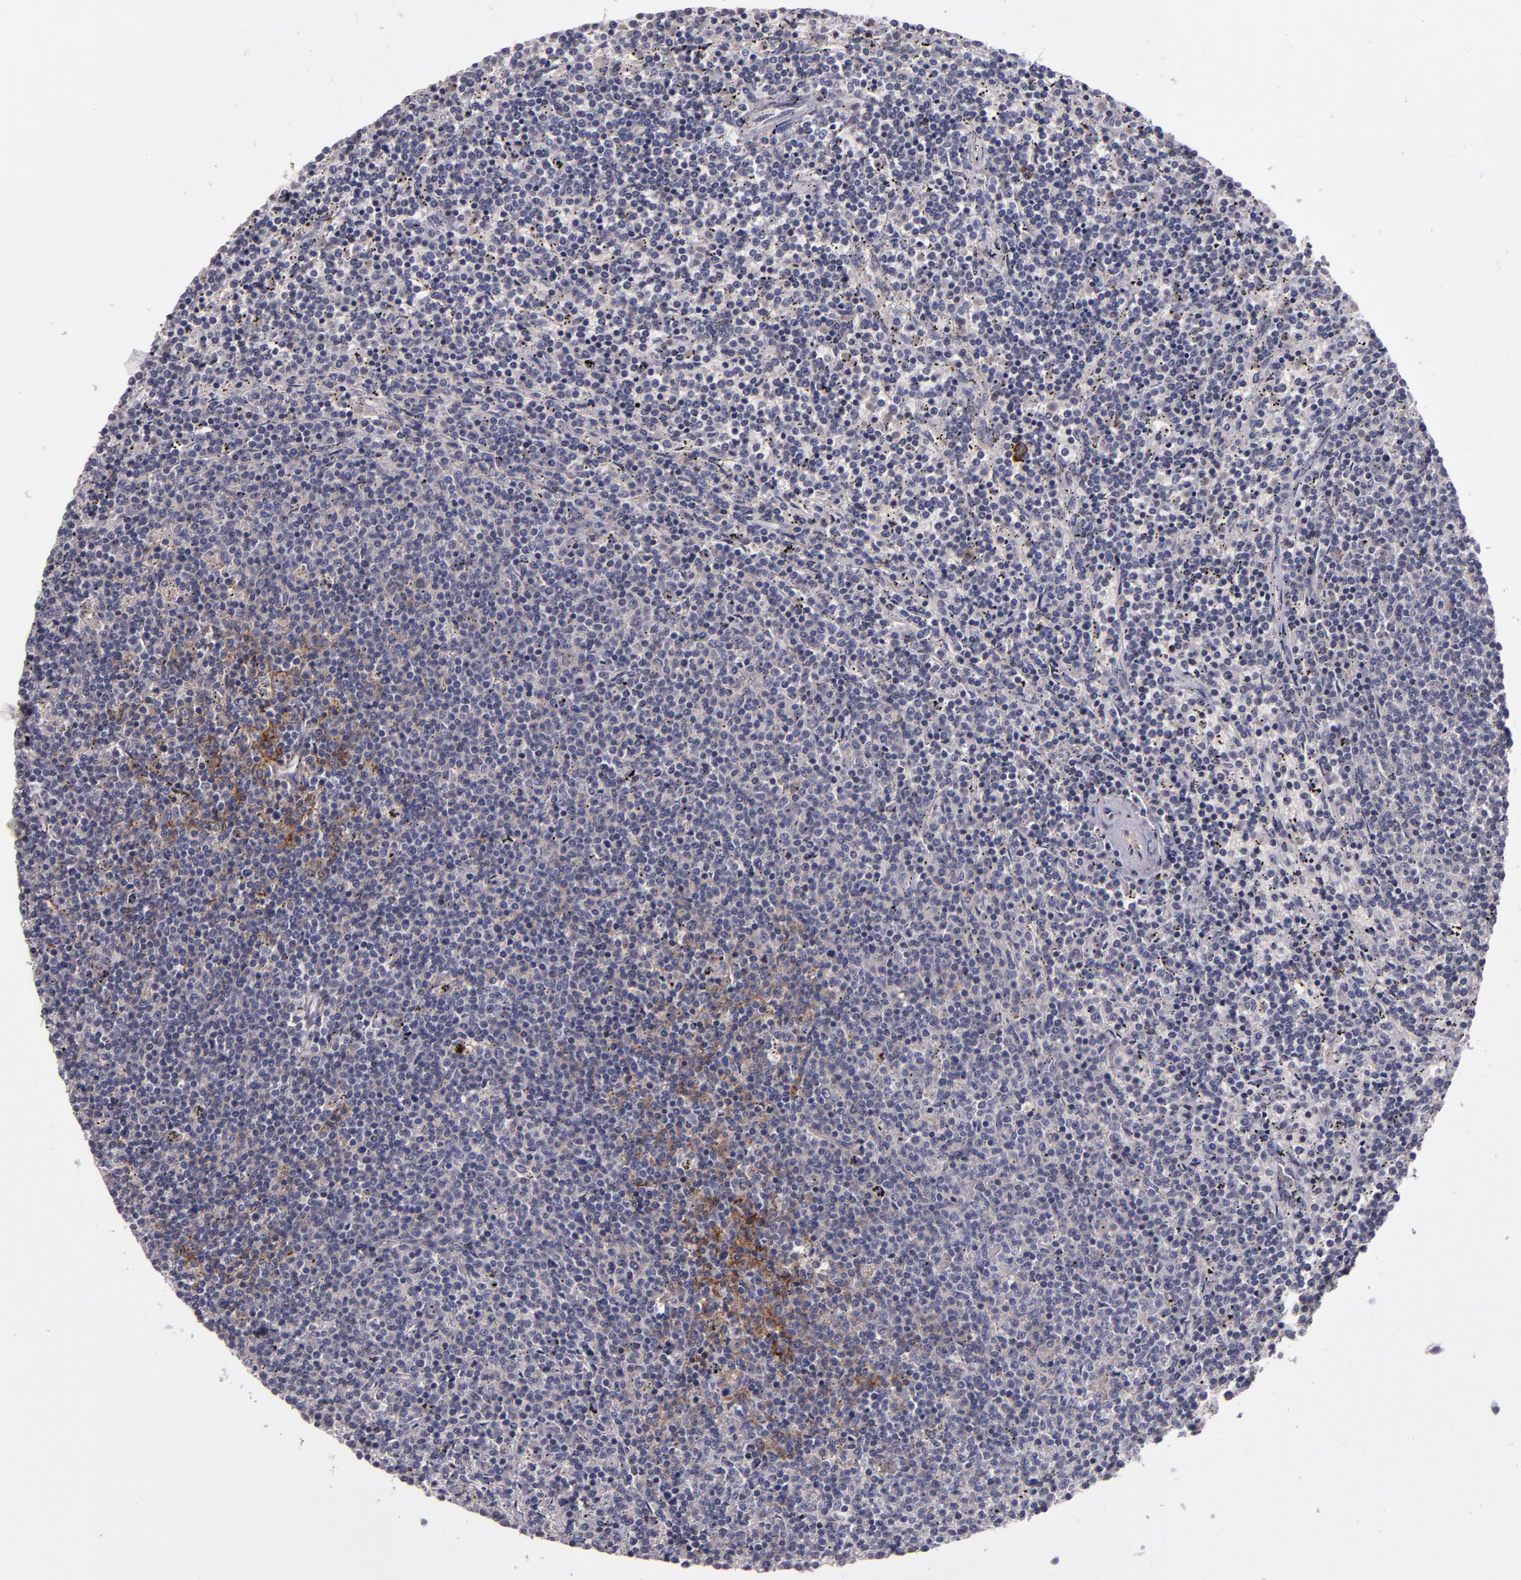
{"staining": {"intensity": "negative", "quantity": "none", "location": "none"}, "tissue": "lymphoma", "cell_type": "Tumor cells", "image_type": "cancer", "snomed": [{"axis": "morphology", "description": "Malignant lymphoma, non-Hodgkin's type, Low grade"}, {"axis": "topography", "description": "Spleen"}], "caption": "Immunohistochemical staining of lymphoma exhibits no significant staining in tumor cells.", "gene": "MFGE8", "patient": {"sex": "female", "age": 50}}